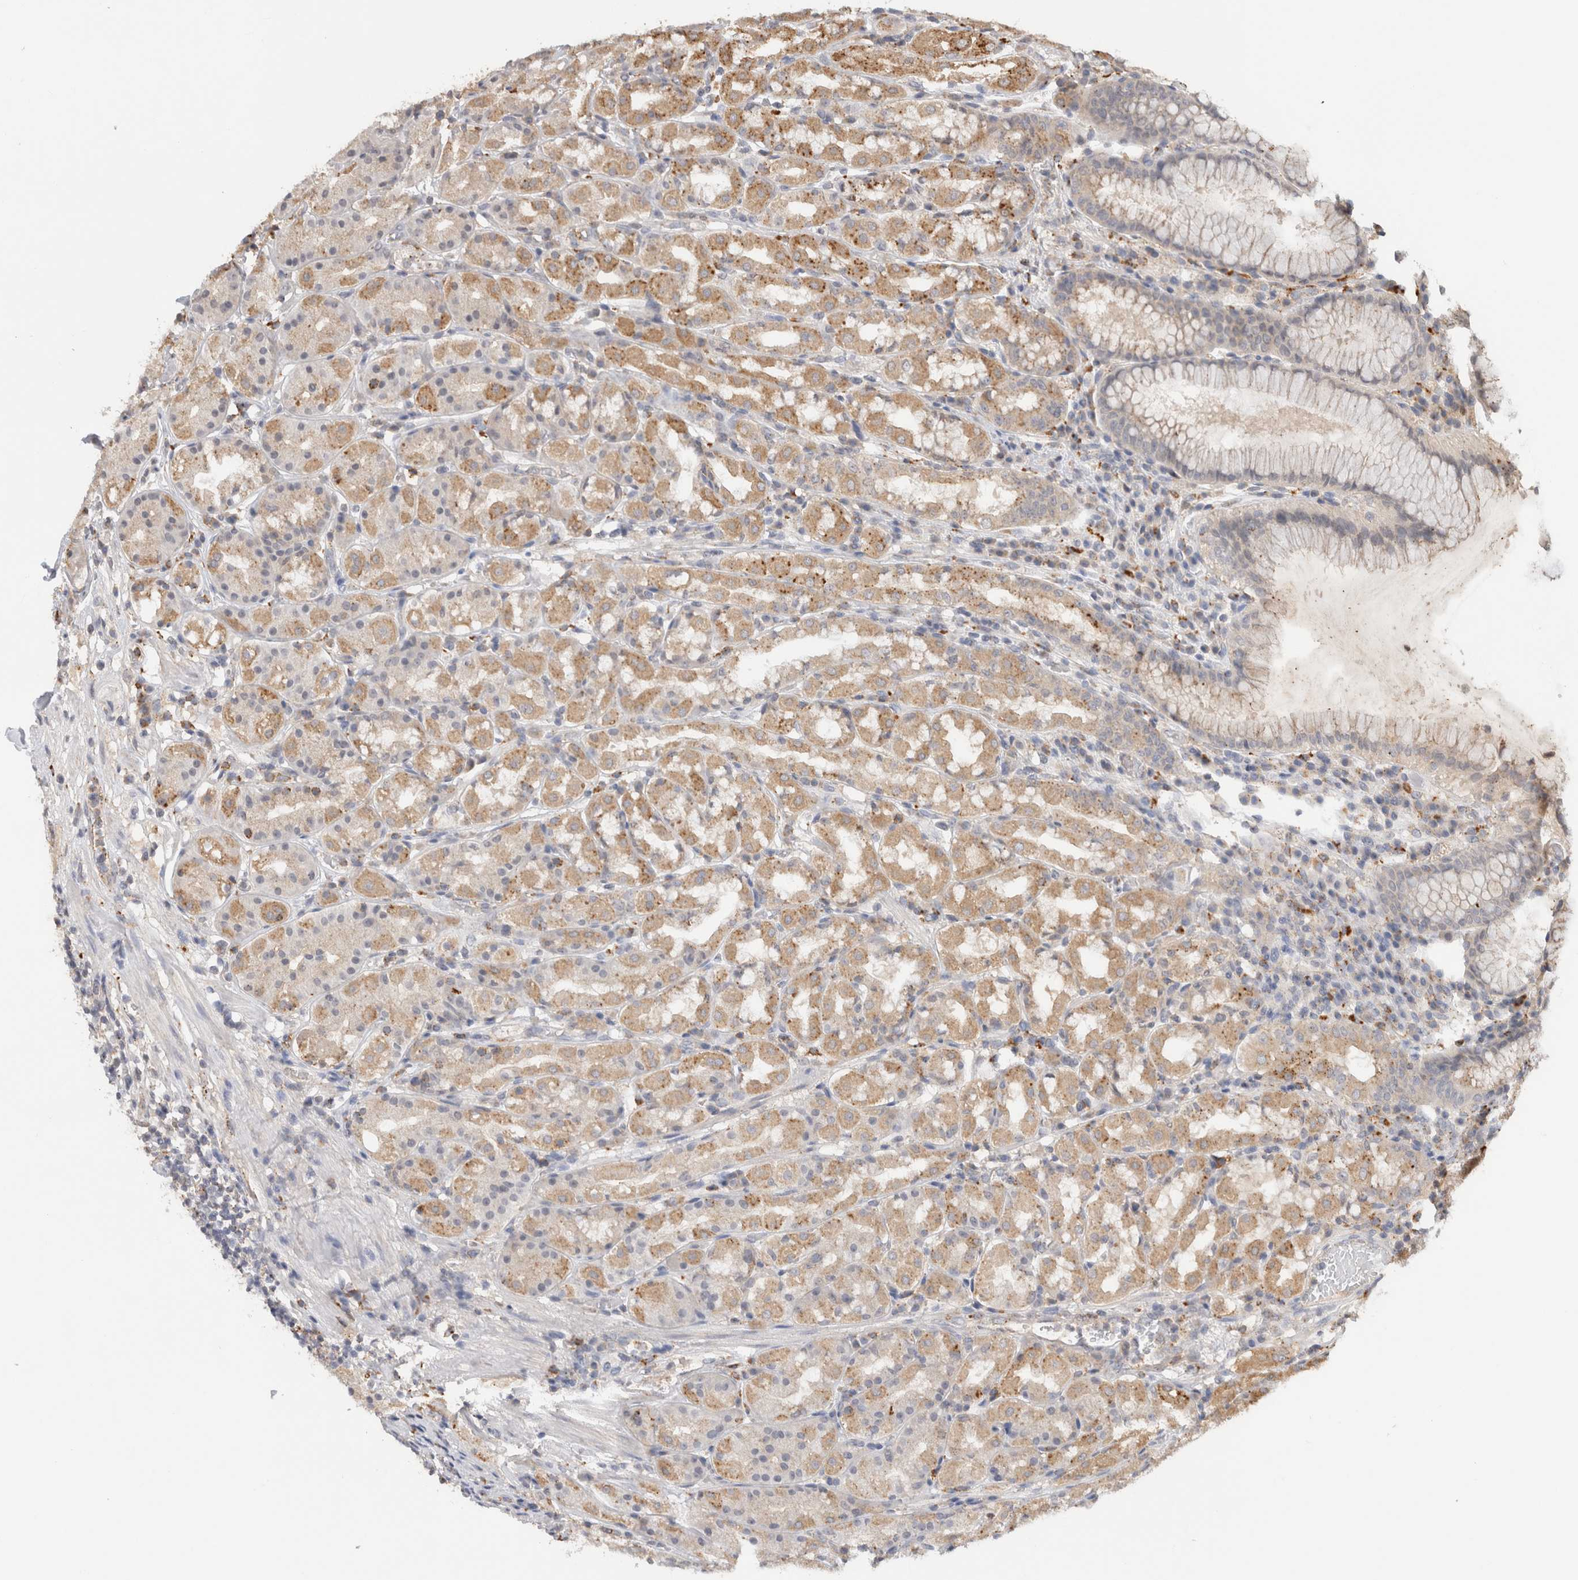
{"staining": {"intensity": "moderate", "quantity": "<25%", "location": "cytoplasmic/membranous"}, "tissue": "stomach", "cell_type": "Glandular cells", "image_type": "normal", "snomed": [{"axis": "morphology", "description": "Normal tissue, NOS"}, {"axis": "topography", "description": "Stomach, lower"}], "caption": "A low amount of moderate cytoplasmic/membranous positivity is identified in about <25% of glandular cells in normal stomach. (IHC, brightfield microscopy, high magnification).", "gene": "GNS", "patient": {"sex": "female", "age": 56}}